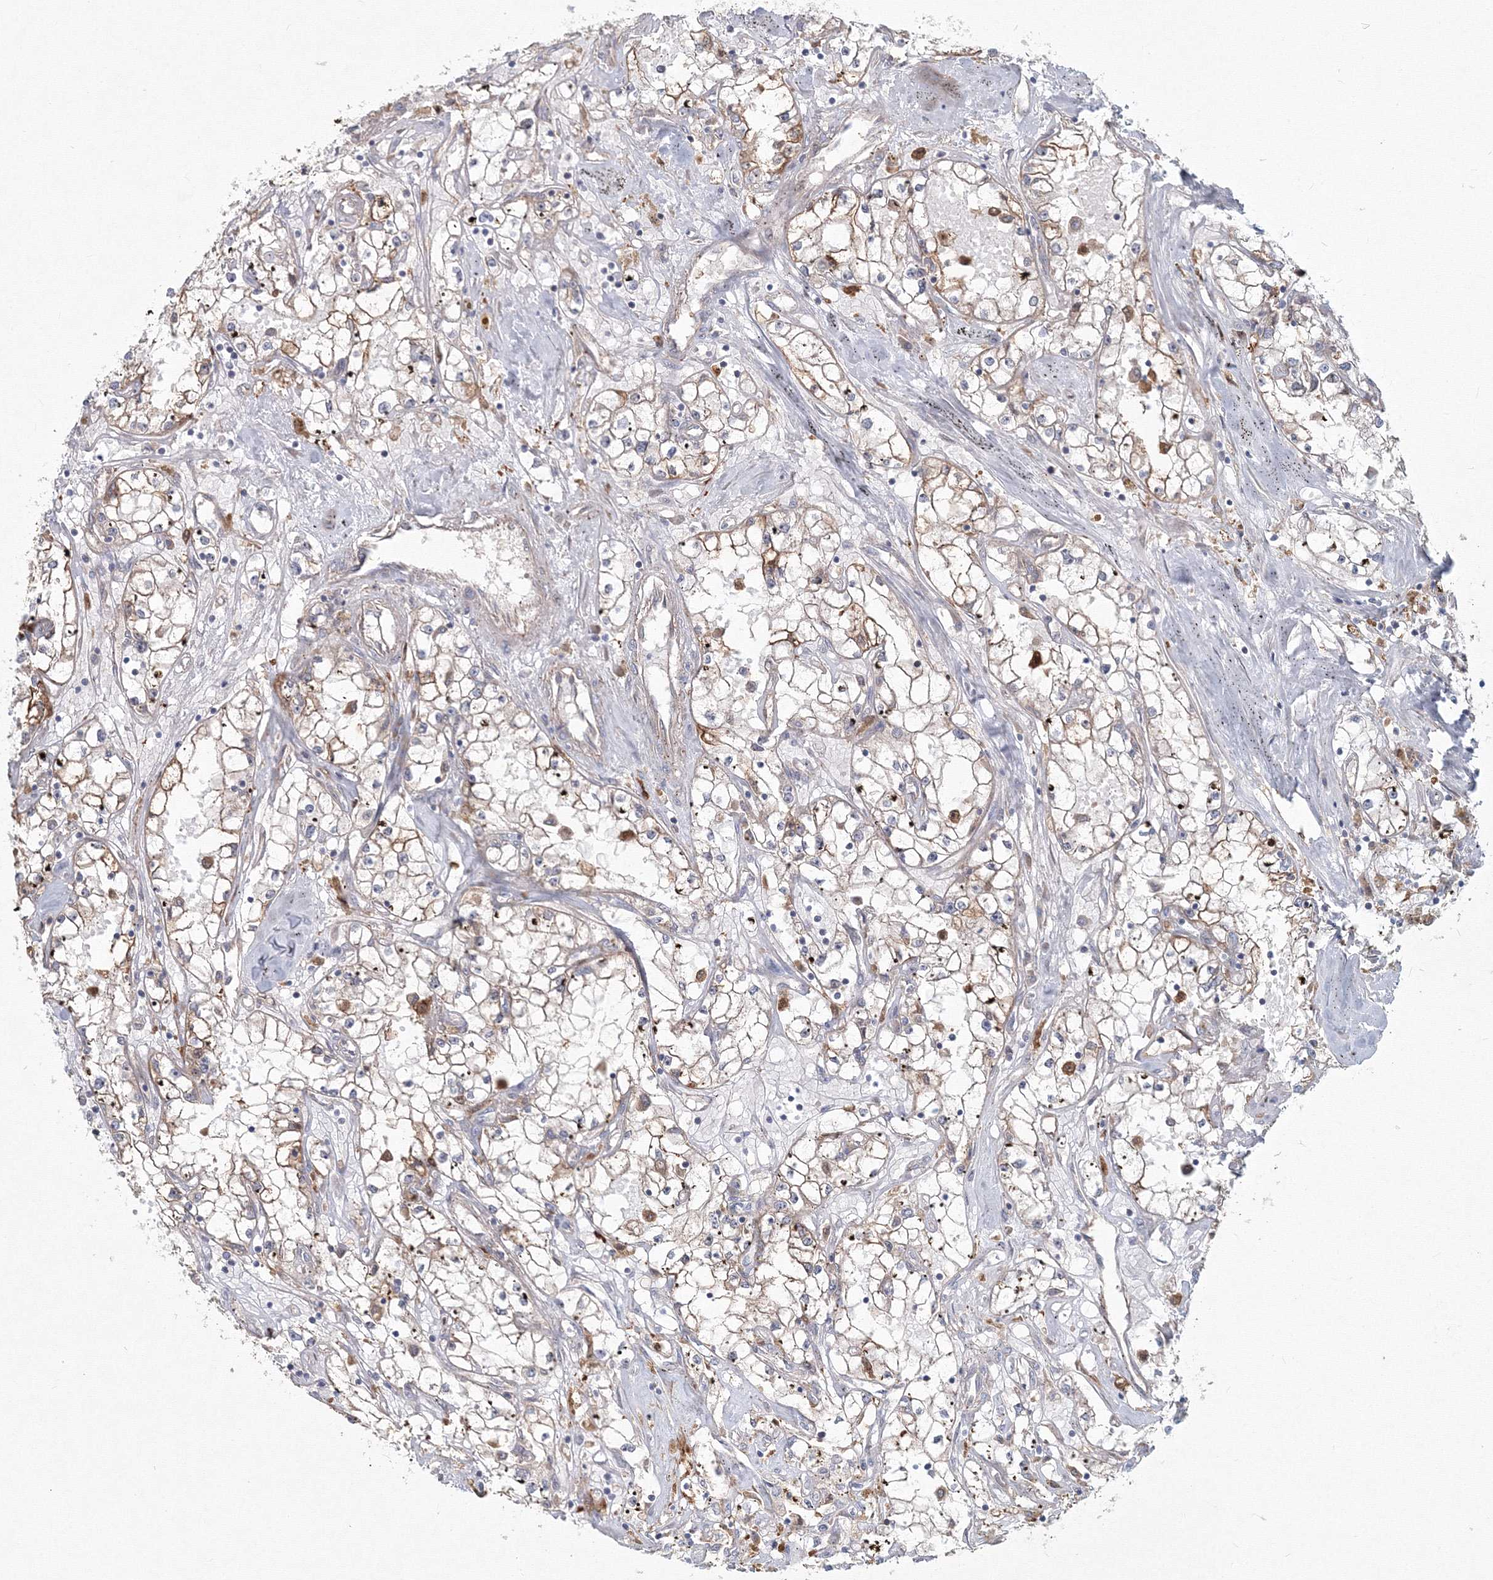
{"staining": {"intensity": "weak", "quantity": "25%-75%", "location": "cytoplasmic/membranous"}, "tissue": "renal cancer", "cell_type": "Tumor cells", "image_type": "cancer", "snomed": [{"axis": "morphology", "description": "Adenocarcinoma, NOS"}, {"axis": "topography", "description": "Kidney"}], "caption": "Immunohistochemical staining of adenocarcinoma (renal) shows weak cytoplasmic/membranous protein expression in about 25%-75% of tumor cells.", "gene": "MKRN2", "patient": {"sex": "male", "age": 56}}